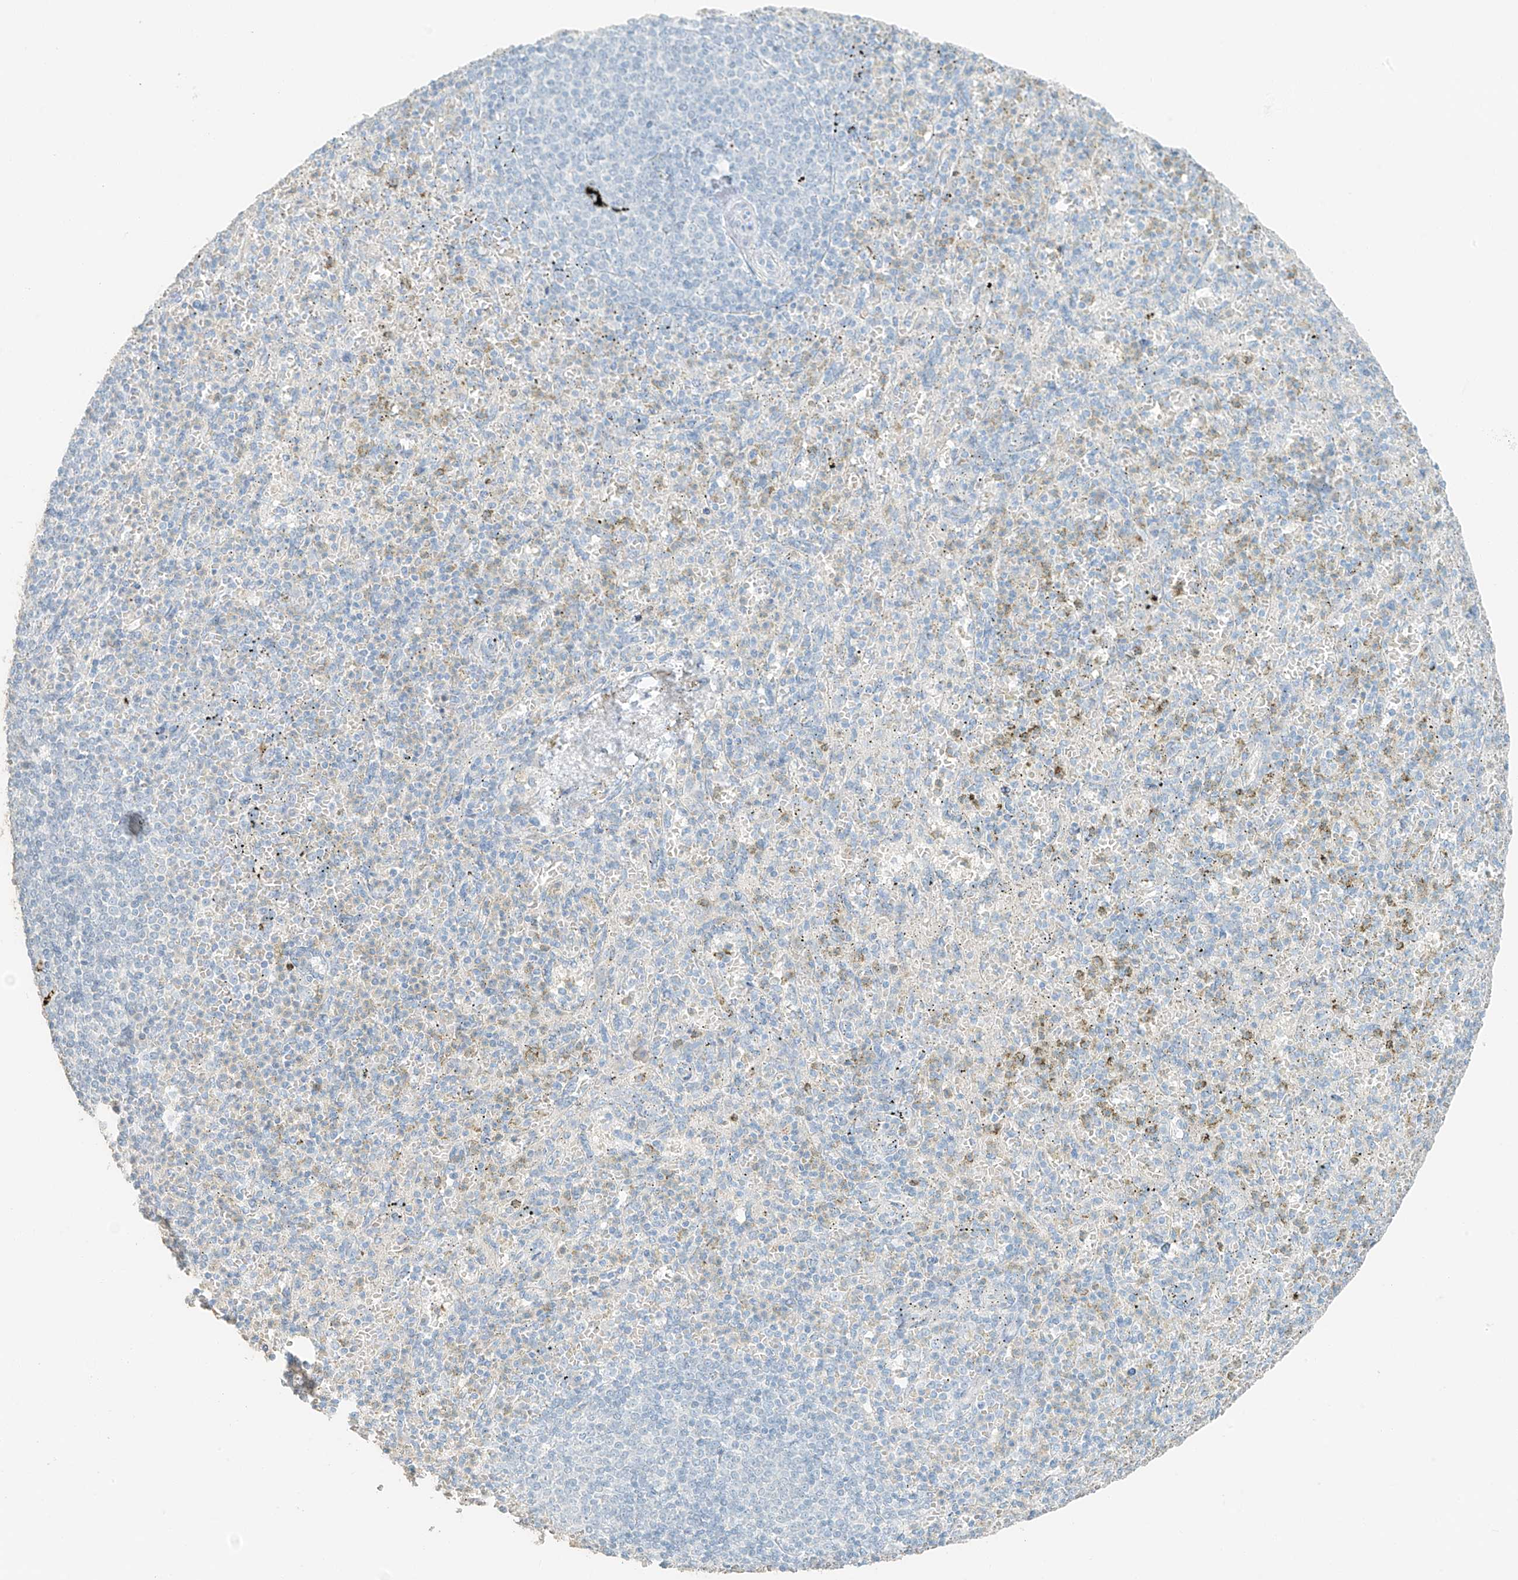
{"staining": {"intensity": "negative", "quantity": "none", "location": "none"}, "tissue": "spleen", "cell_type": "Cells in red pulp", "image_type": "normal", "snomed": [{"axis": "morphology", "description": "Normal tissue, NOS"}, {"axis": "topography", "description": "Spleen"}], "caption": "Immunohistochemistry (IHC) photomicrograph of unremarkable spleen stained for a protein (brown), which displays no expression in cells in red pulp.", "gene": "RFTN2", "patient": {"sex": "female", "age": 74}}